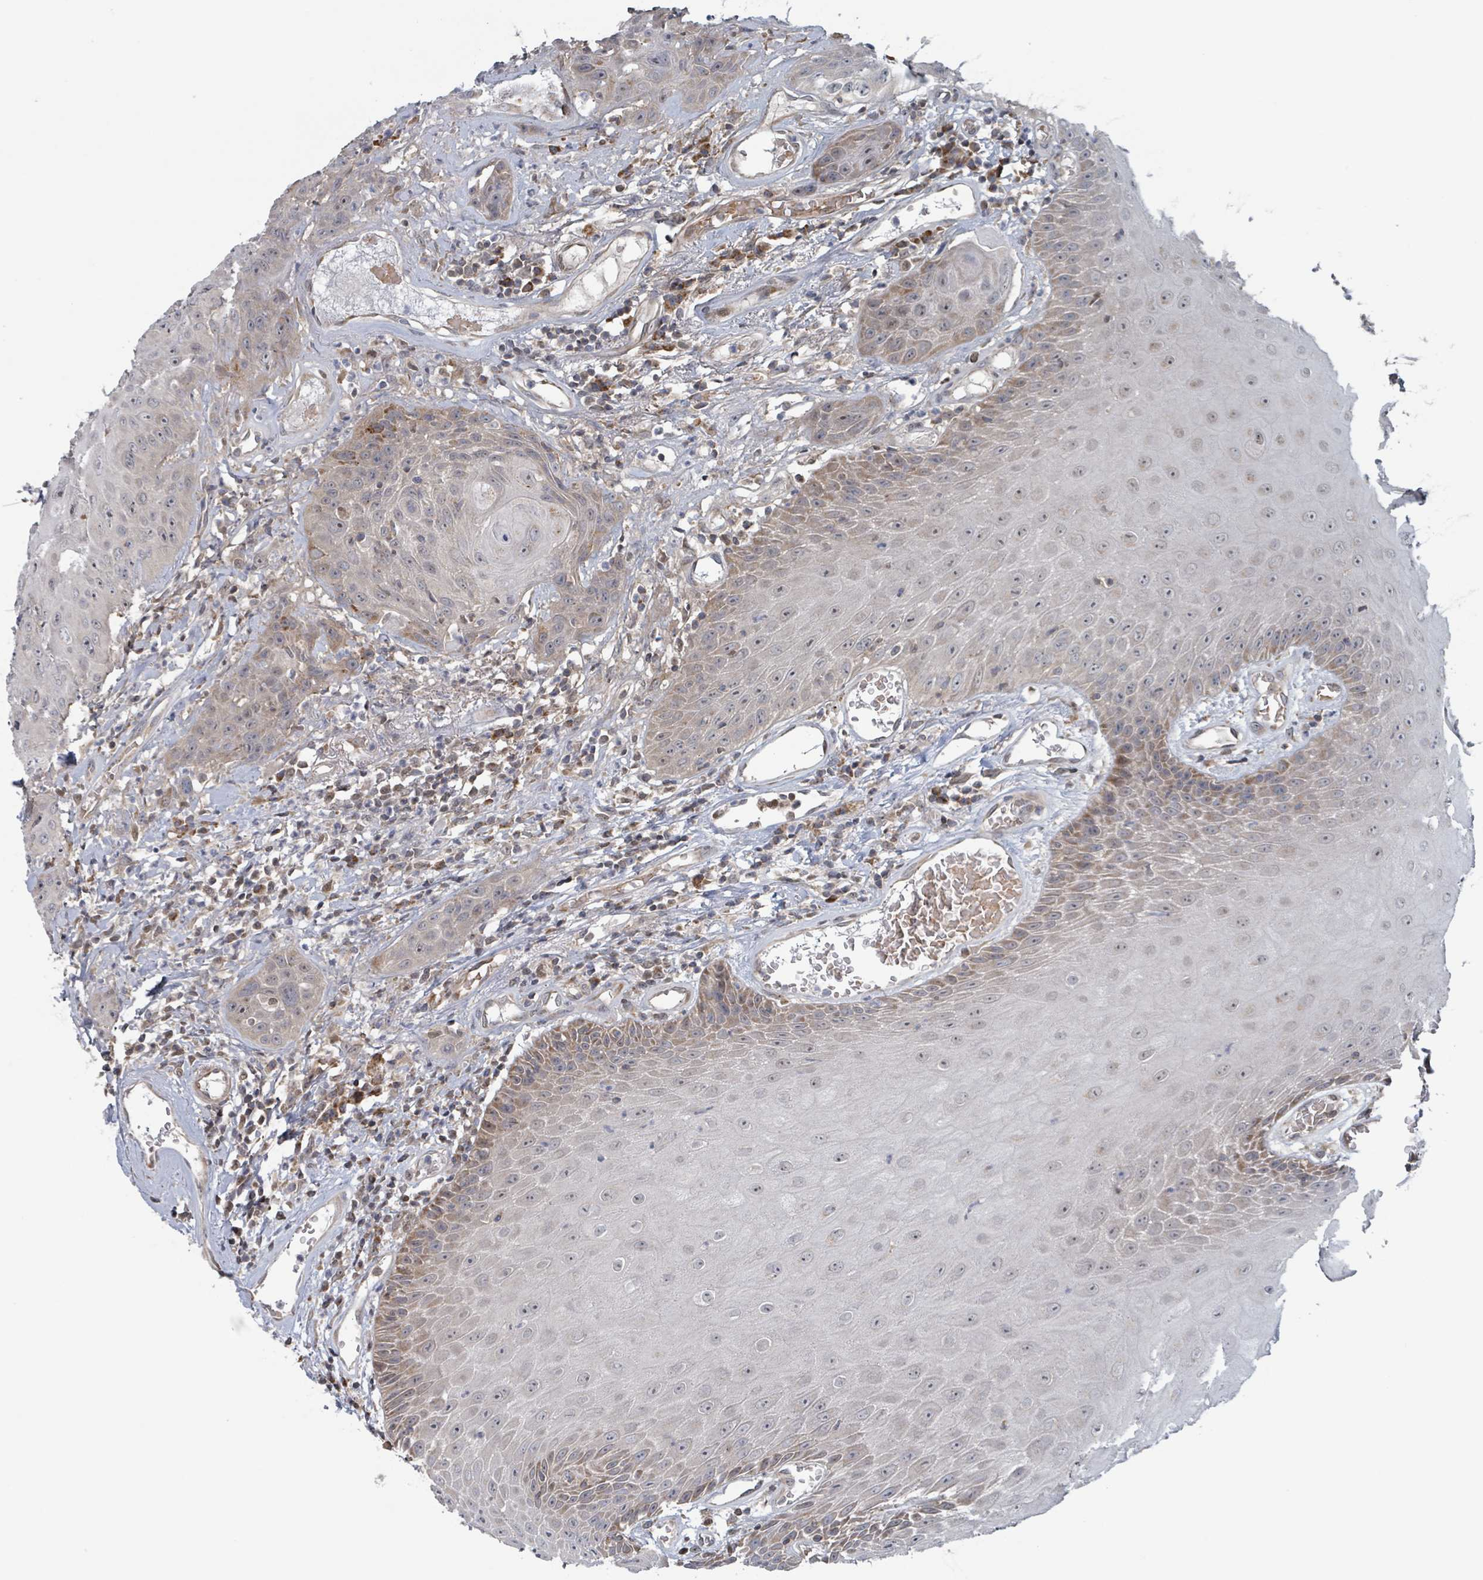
{"staining": {"intensity": "moderate", "quantity": "<25%", "location": "cytoplasmic/membranous"}, "tissue": "head and neck cancer", "cell_type": "Tumor cells", "image_type": "cancer", "snomed": [{"axis": "morphology", "description": "Squamous cell carcinoma, NOS"}, {"axis": "topography", "description": "Head-Neck"}], "caption": "An IHC histopathology image of tumor tissue is shown. Protein staining in brown highlights moderate cytoplasmic/membranous positivity in head and neck squamous cell carcinoma within tumor cells.", "gene": "HIVEP1", "patient": {"sex": "female", "age": 59}}